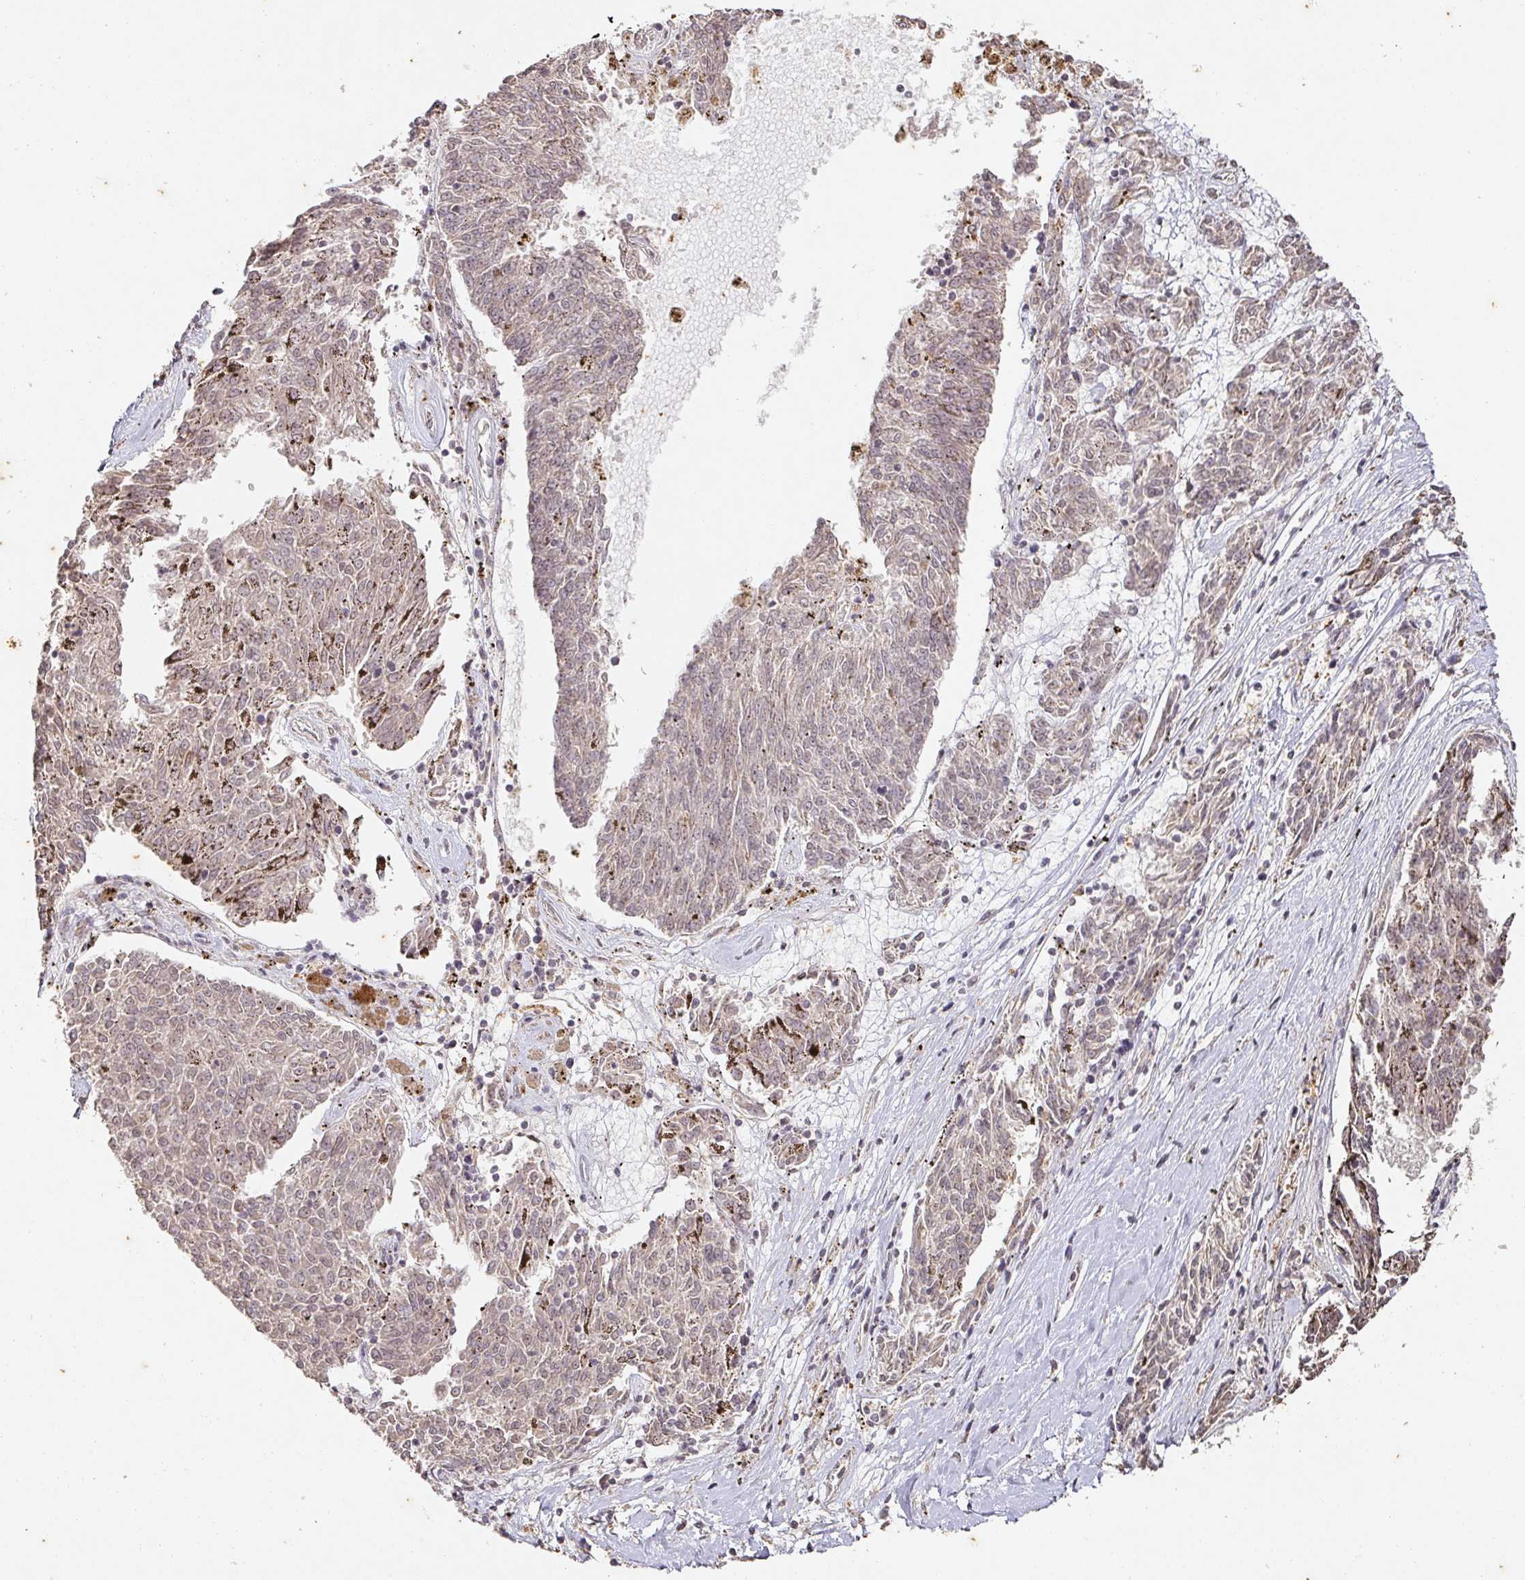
{"staining": {"intensity": "weak", "quantity": "<25%", "location": "cytoplasmic/membranous"}, "tissue": "melanoma", "cell_type": "Tumor cells", "image_type": "cancer", "snomed": [{"axis": "morphology", "description": "Malignant melanoma, NOS"}, {"axis": "topography", "description": "Skin"}], "caption": "A micrograph of malignant melanoma stained for a protein displays no brown staining in tumor cells. Nuclei are stained in blue.", "gene": "CAPN5", "patient": {"sex": "female", "age": 72}}